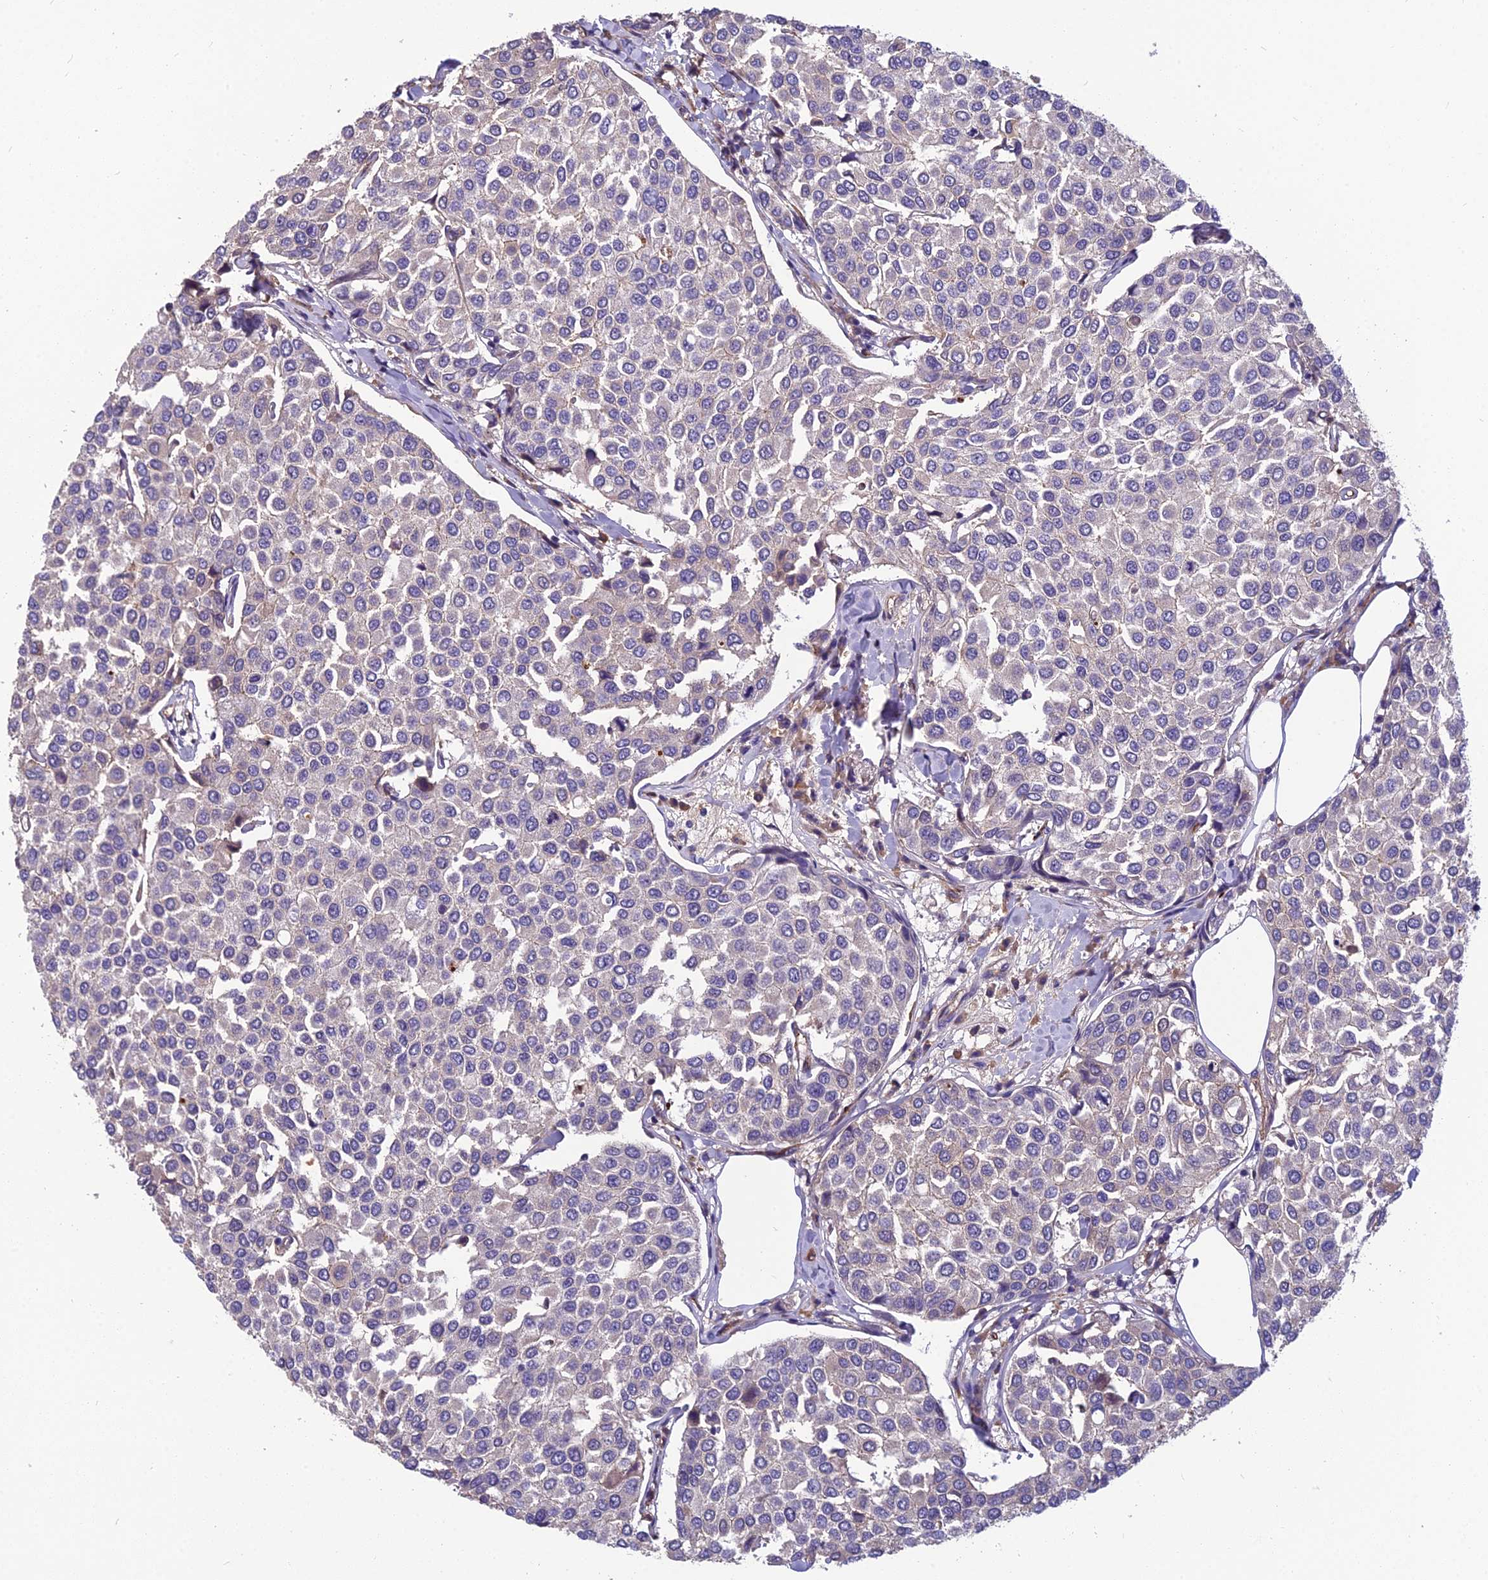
{"staining": {"intensity": "negative", "quantity": "none", "location": "none"}, "tissue": "breast cancer", "cell_type": "Tumor cells", "image_type": "cancer", "snomed": [{"axis": "morphology", "description": "Duct carcinoma"}, {"axis": "topography", "description": "Breast"}], "caption": "Immunohistochemistry photomicrograph of human breast infiltrating ductal carcinoma stained for a protein (brown), which displays no expression in tumor cells.", "gene": "TSPAN15", "patient": {"sex": "female", "age": 55}}